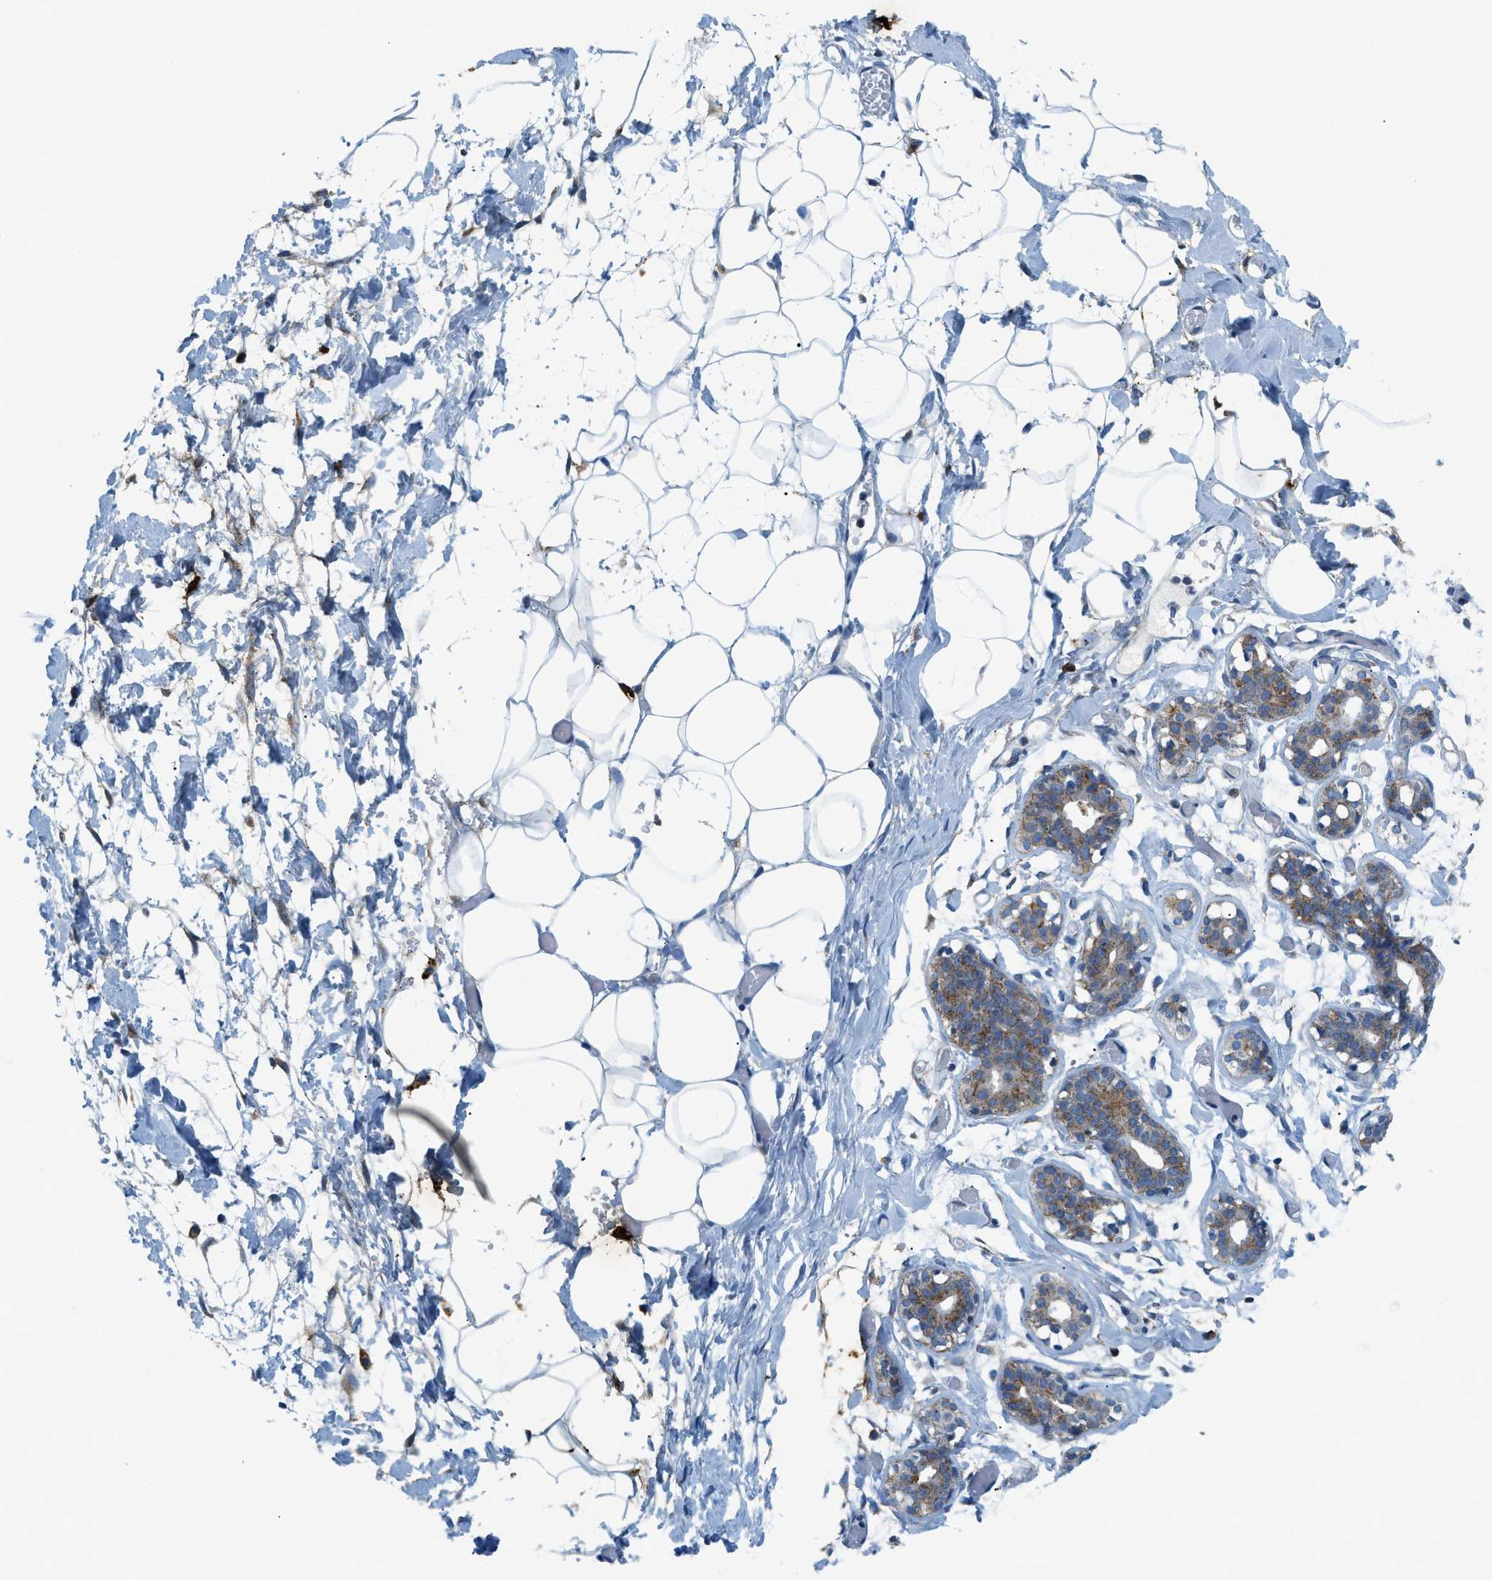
{"staining": {"intensity": "negative", "quantity": "none", "location": "none"}, "tissue": "adipose tissue", "cell_type": "Adipocytes", "image_type": "normal", "snomed": [{"axis": "morphology", "description": "Normal tissue, NOS"}, {"axis": "topography", "description": "Breast"}, {"axis": "topography", "description": "Soft tissue"}], "caption": "DAB immunohistochemical staining of unremarkable adipose tissue demonstrates no significant staining in adipocytes. The staining is performed using DAB brown chromogen with nuclei counter-stained in using hematoxylin.", "gene": "TPSAB1", "patient": {"sex": "female", "age": 25}}